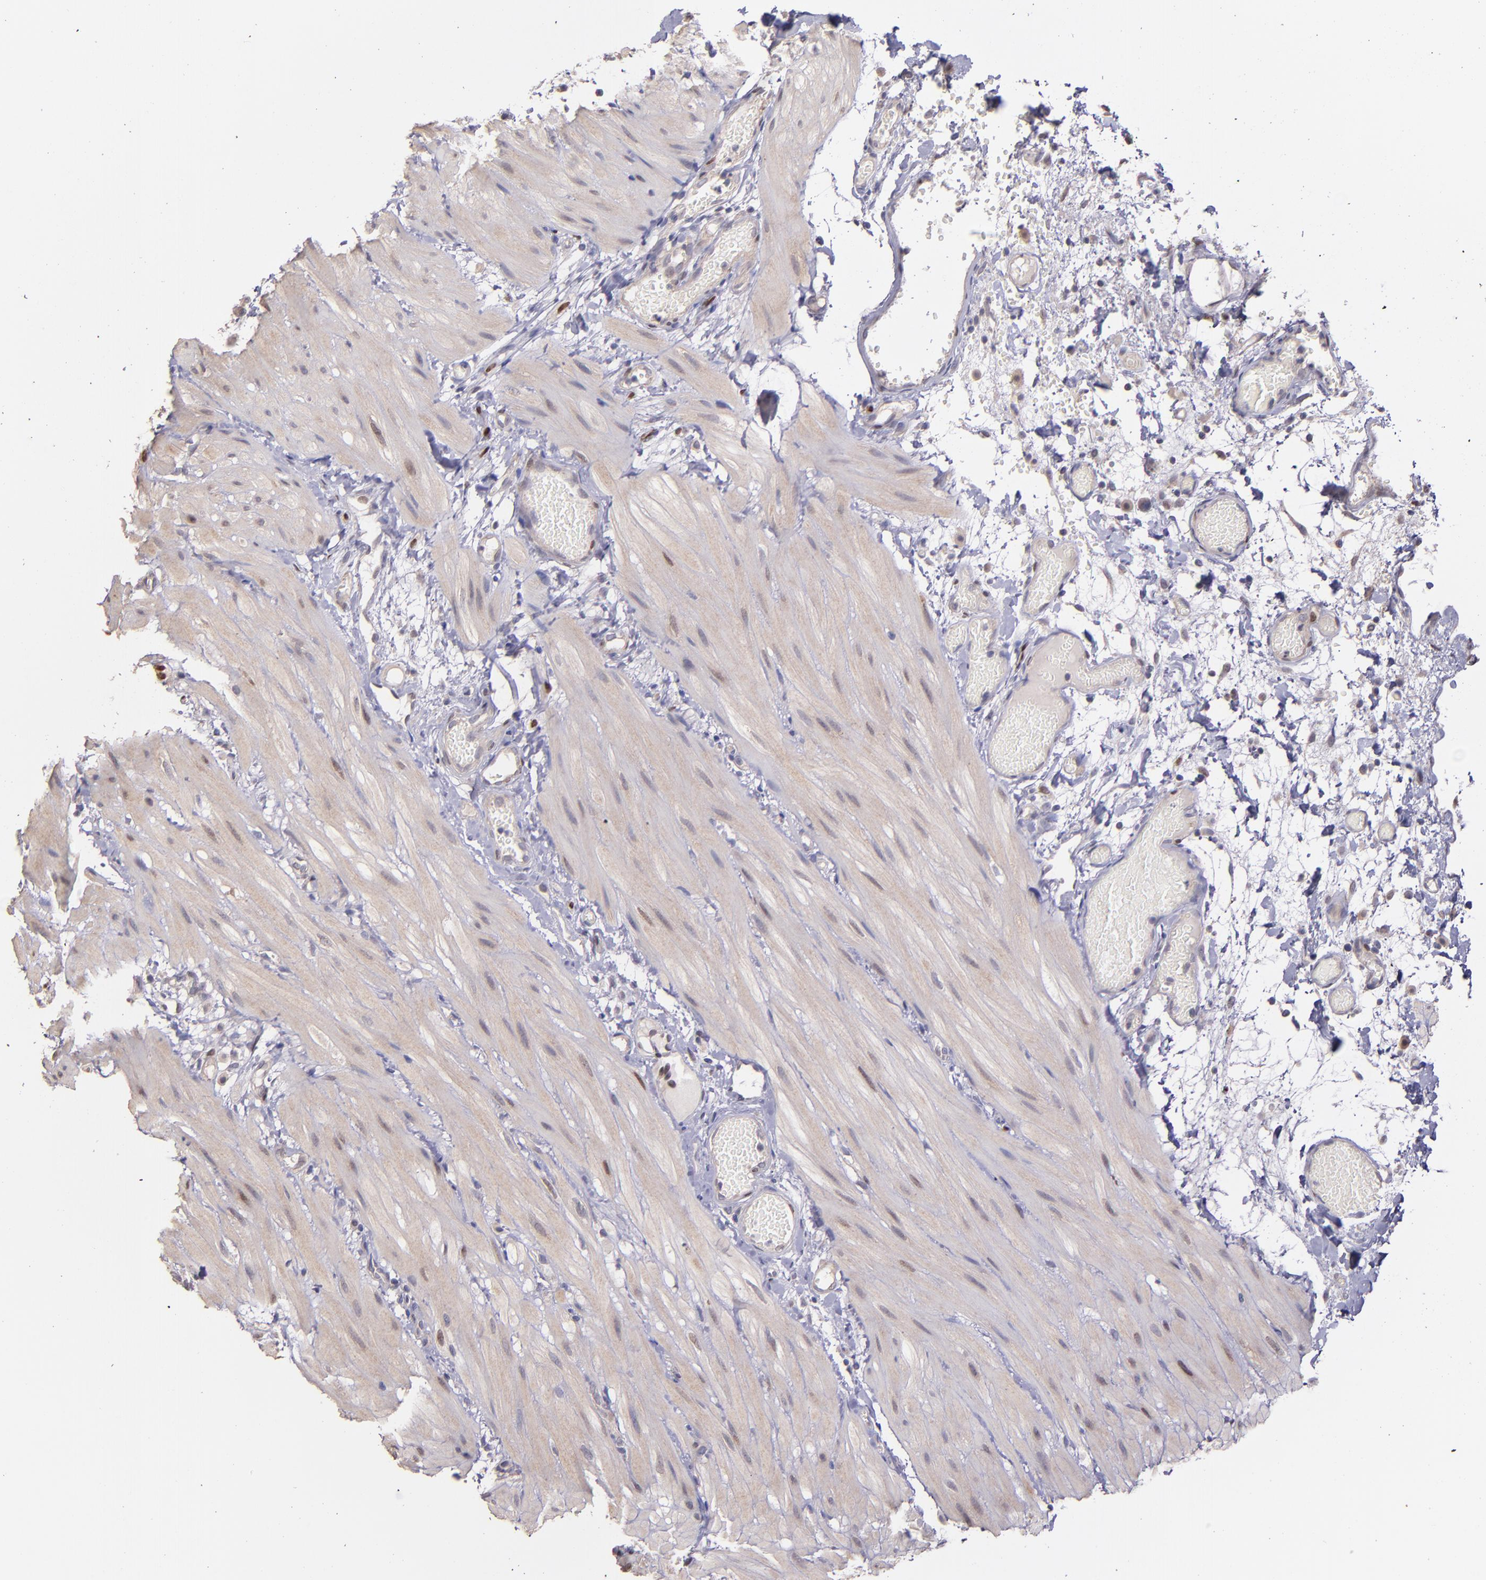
{"staining": {"intensity": "weak", "quantity": ">75%", "location": "cytoplasmic/membranous"}, "tissue": "small intestine", "cell_type": "Glandular cells", "image_type": "normal", "snomed": [{"axis": "morphology", "description": "Normal tissue, NOS"}, {"axis": "topography", "description": "Small intestine"}], "caption": "Weak cytoplasmic/membranous staining is seen in about >75% of glandular cells in benign small intestine.", "gene": "NUP62CL", "patient": {"sex": "female", "age": 61}}